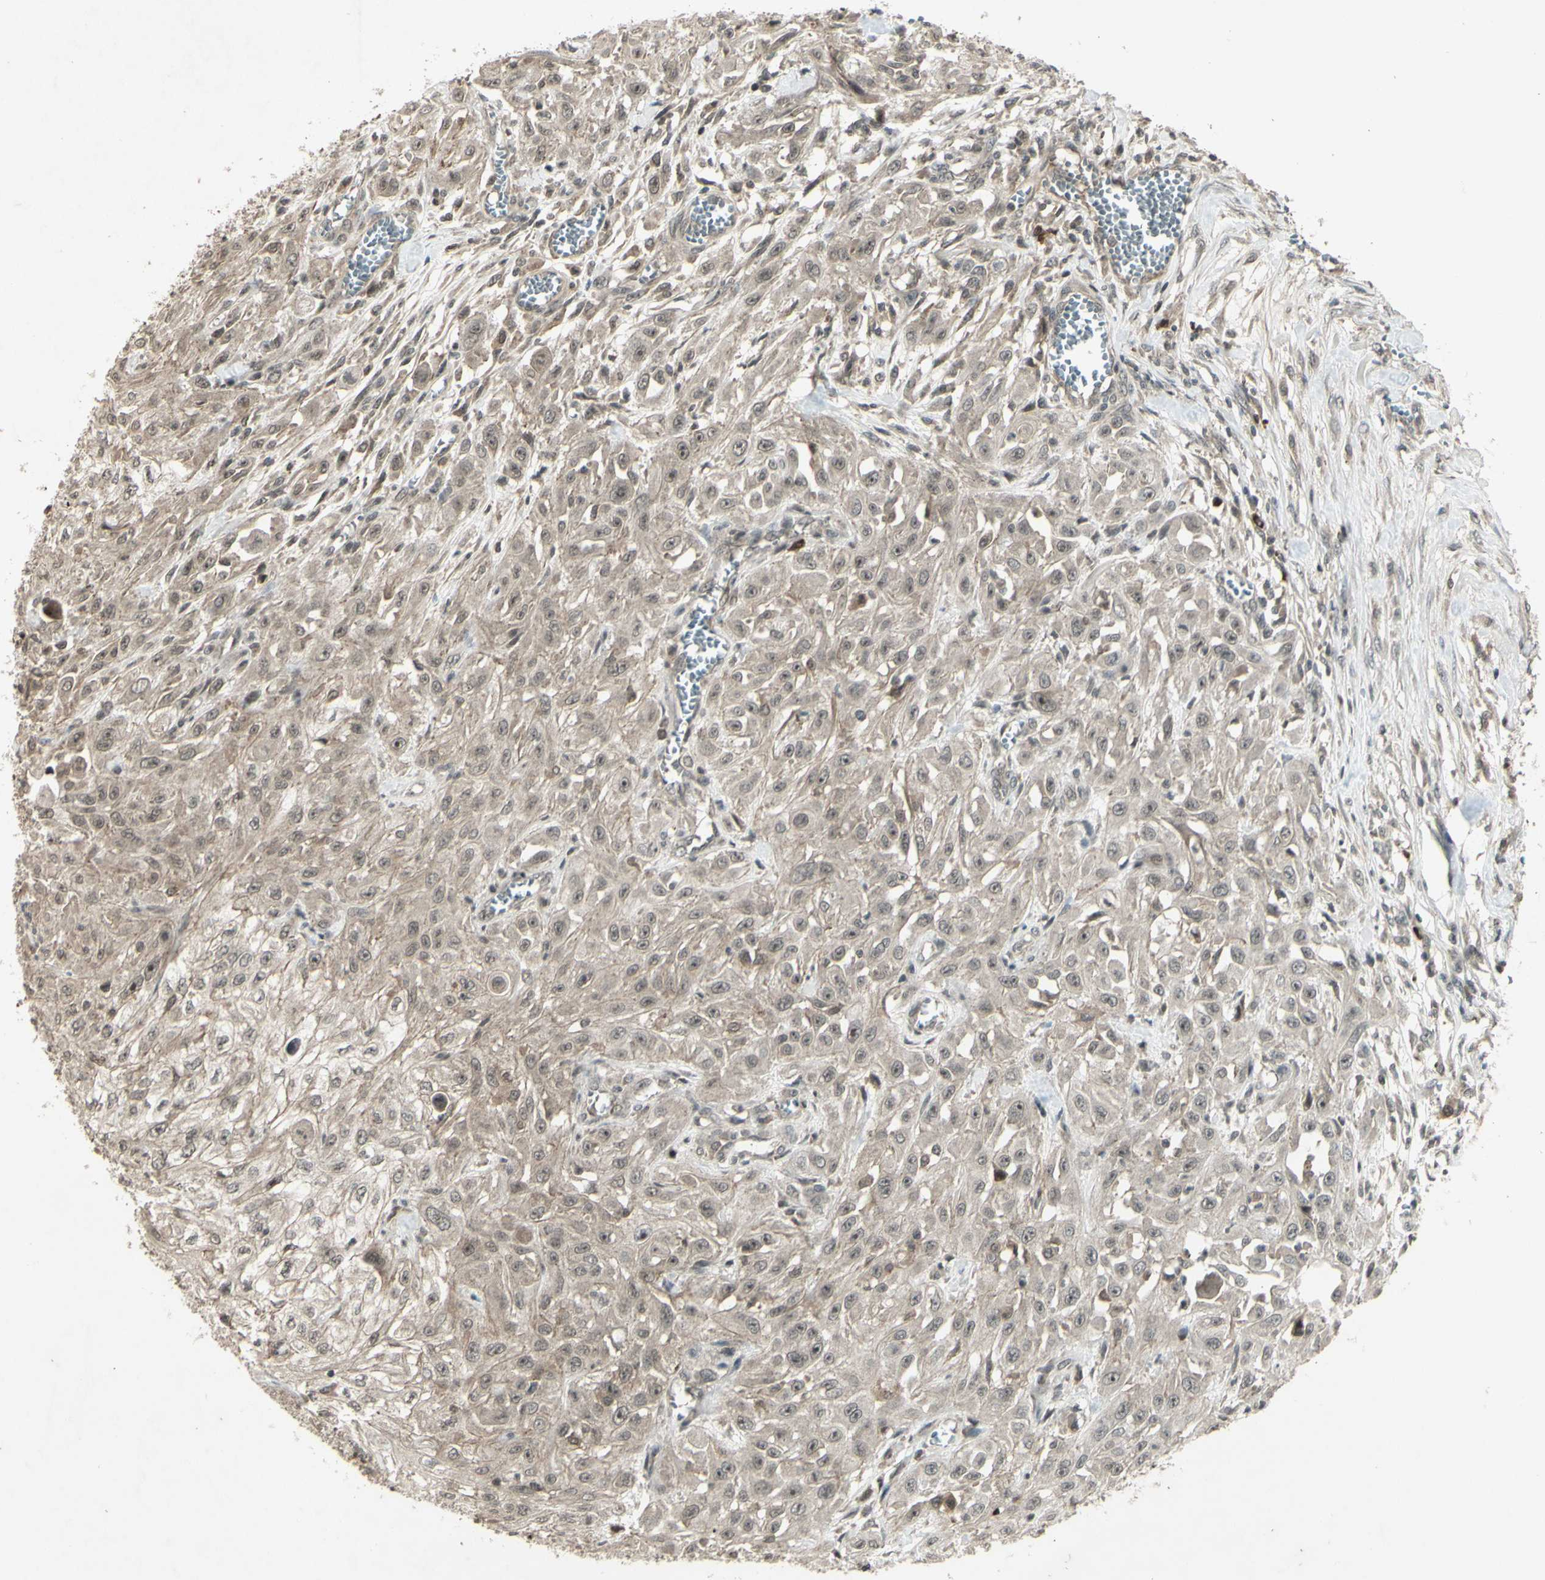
{"staining": {"intensity": "weak", "quantity": ">75%", "location": "cytoplasmic/membranous"}, "tissue": "skin cancer", "cell_type": "Tumor cells", "image_type": "cancer", "snomed": [{"axis": "morphology", "description": "Squamous cell carcinoma, NOS"}, {"axis": "morphology", "description": "Squamous cell carcinoma, metastatic, NOS"}, {"axis": "topography", "description": "Skin"}, {"axis": "topography", "description": "Lymph node"}], "caption": "A brown stain shows weak cytoplasmic/membranous staining of a protein in human squamous cell carcinoma (skin) tumor cells.", "gene": "BLNK", "patient": {"sex": "male", "age": 75}}